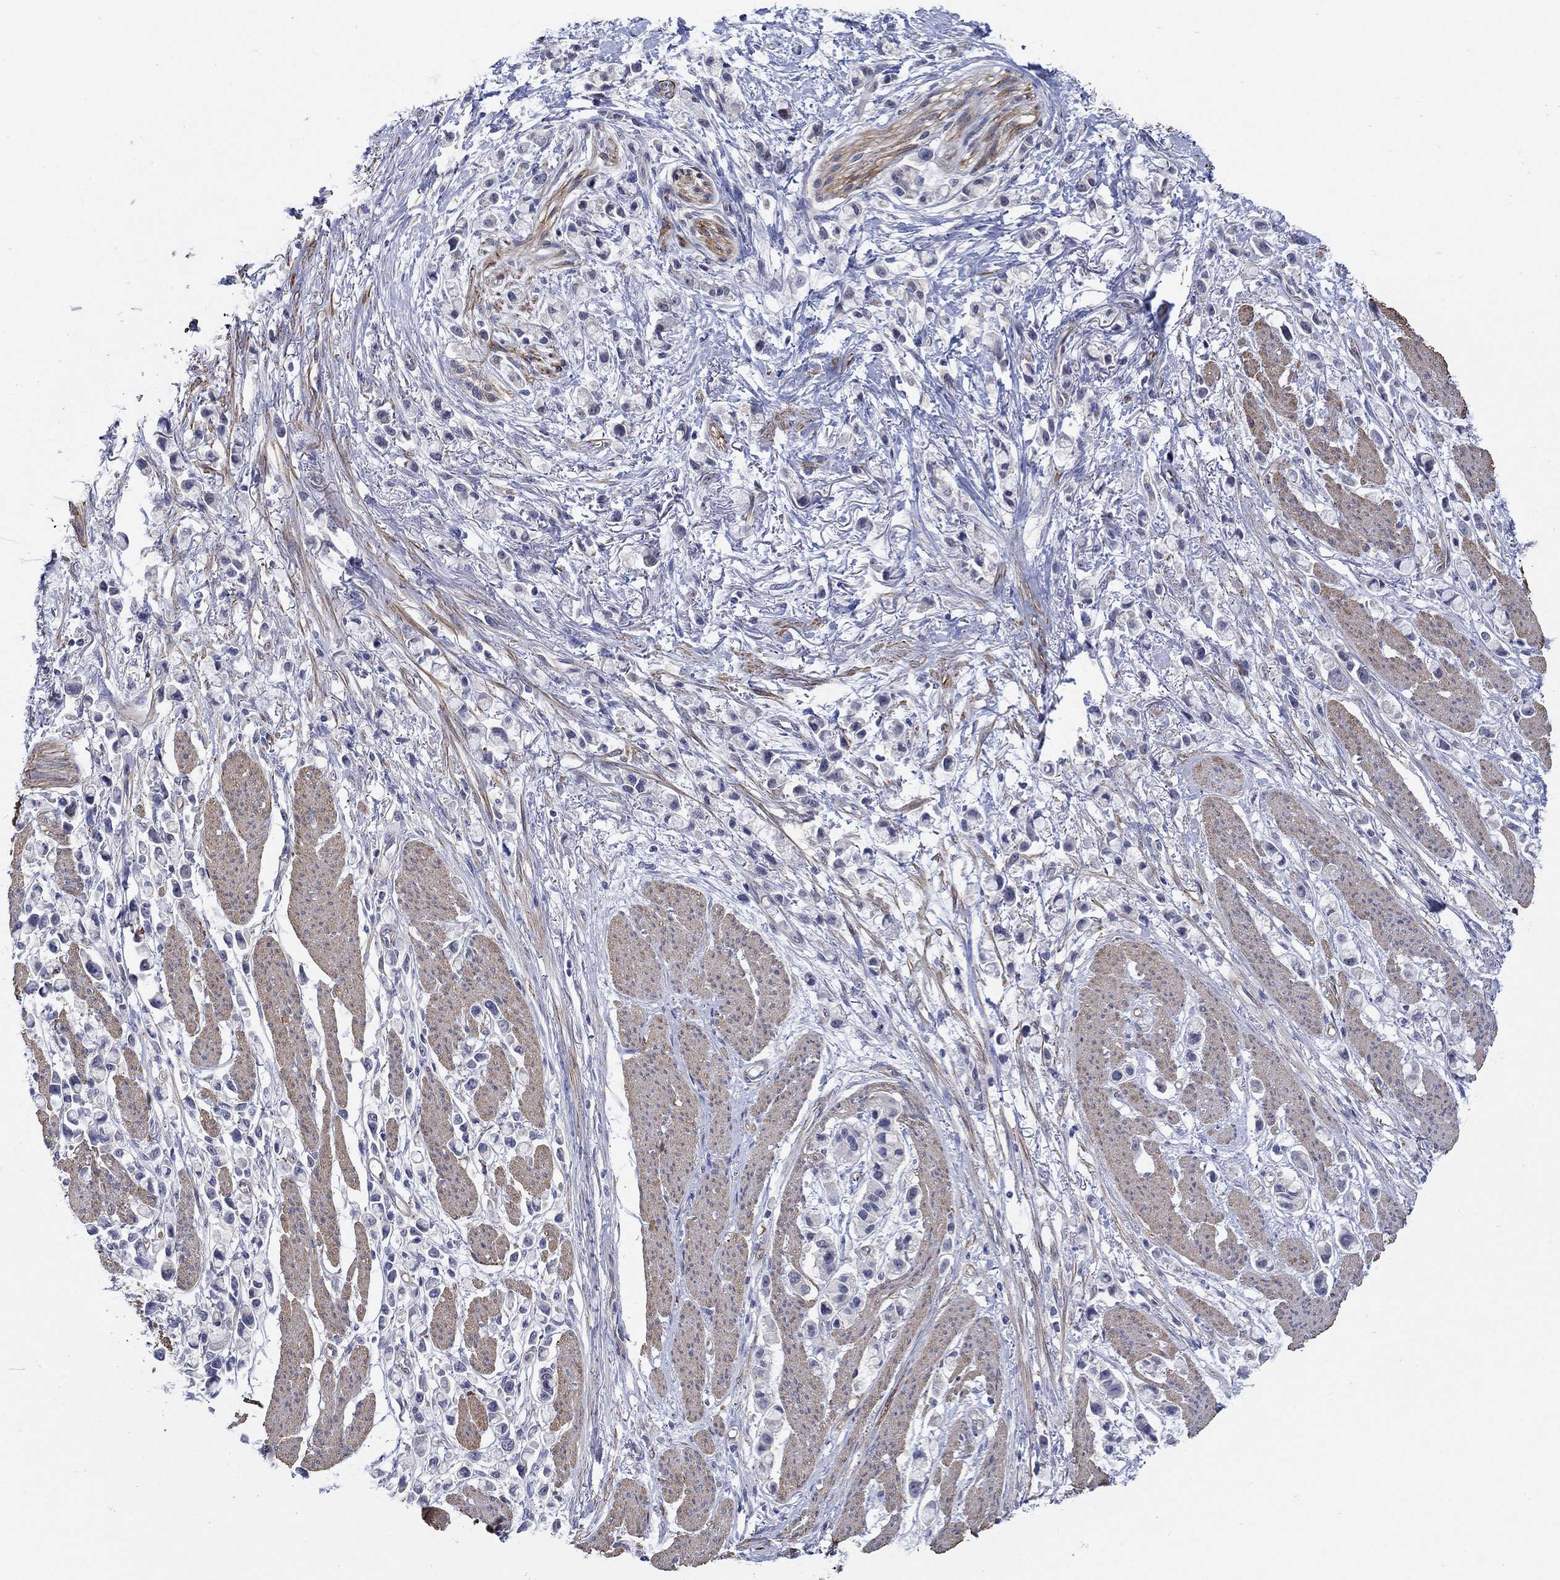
{"staining": {"intensity": "negative", "quantity": "none", "location": "none"}, "tissue": "stomach cancer", "cell_type": "Tumor cells", "image_type": "cancer", "snomed": [{"axis": "morphology", "description": "Adenocarcinoma, NOS"}, {"axis": "topography", "description": "Stomach"}], "caption": "Tumor cells are negative for protein expression in human stomach adenocarcinoma.", "gene": "SCN7A", "patient": {"sex": "female", "age": 81}}